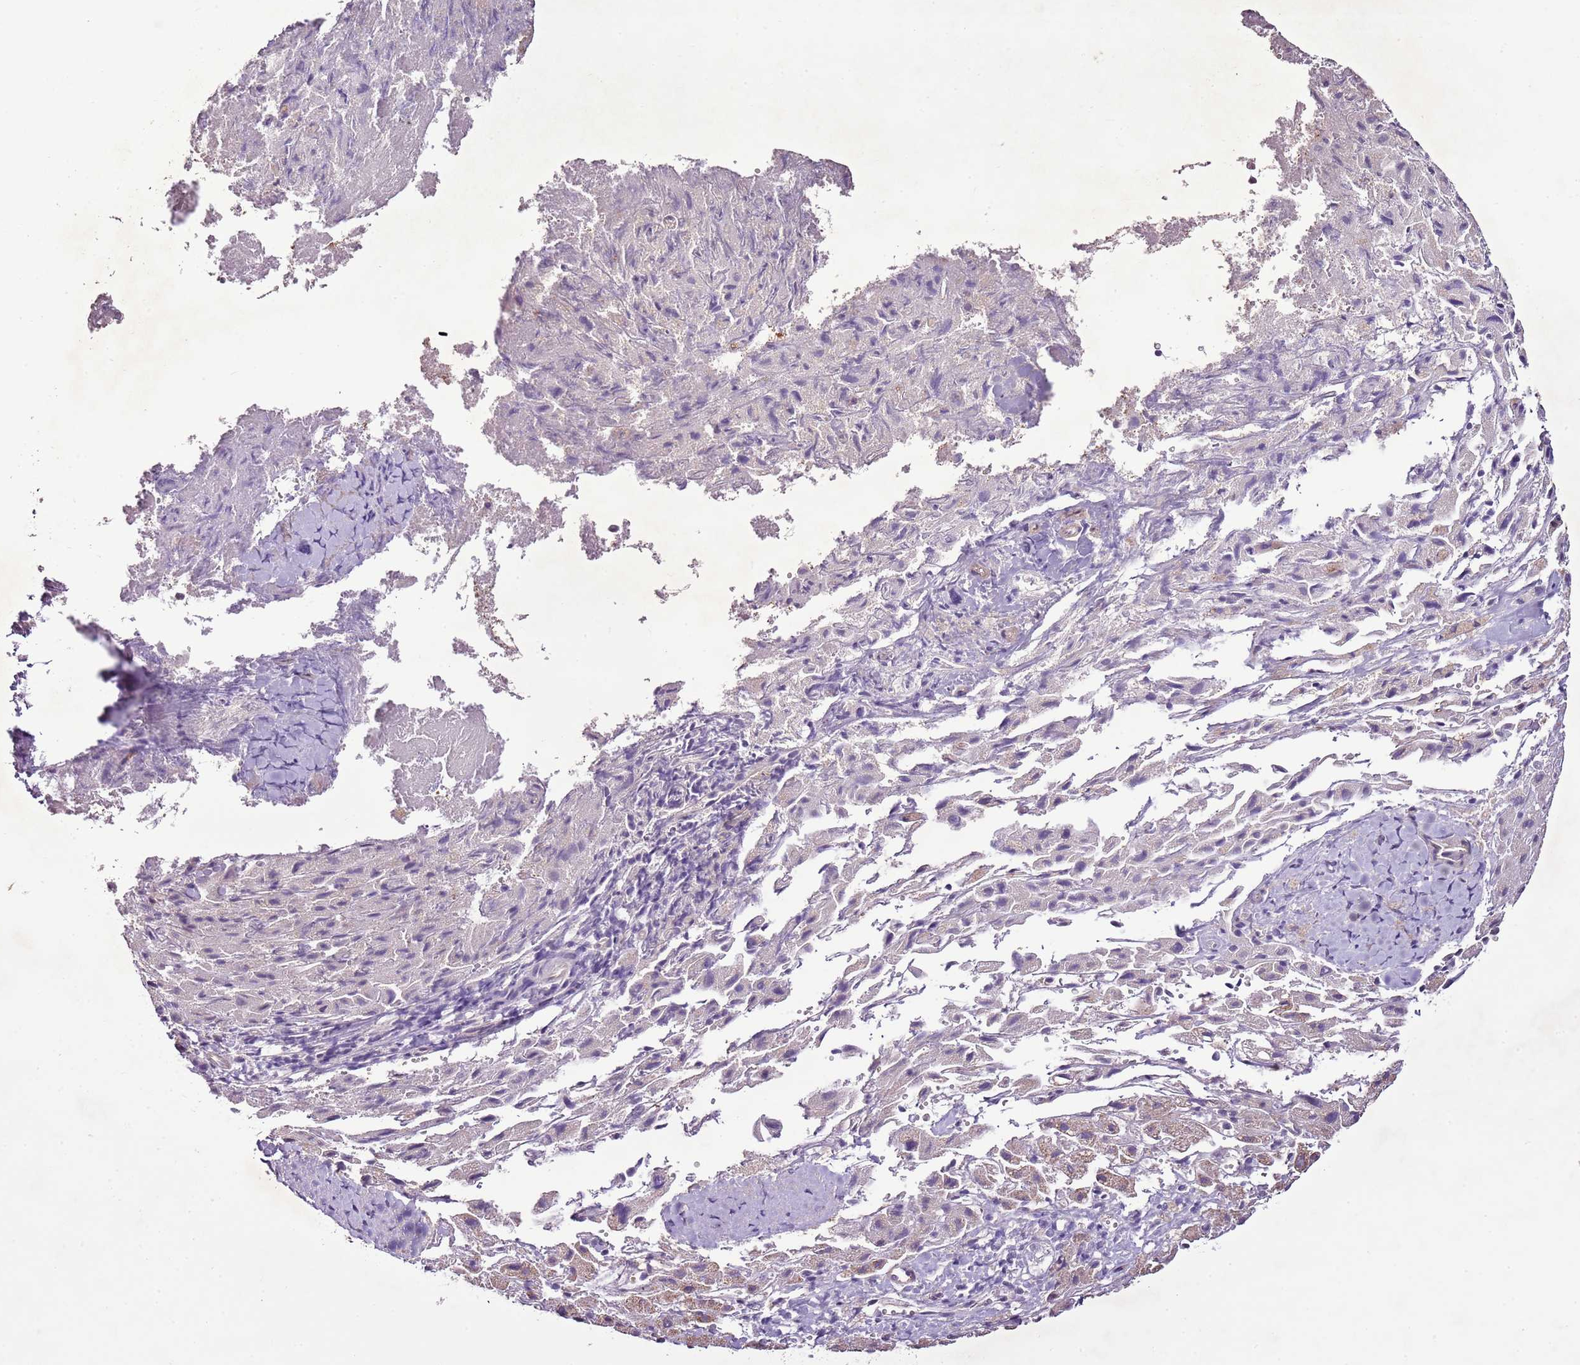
{"staining": {"intensity": "negative", "quantity": "none", "location": "none"}, "tissue": "liver cancer", "cell_type": "Tumor cells", "image_type": "cancer", "snomed": [{"axis": "morphology", "description": "Carcinoma, Hepatocellular, NOS"}, {"axis": "topography", "description": "Liver"}], "caption": "Immunohistochemistry photomicrograph of neoplastic tissue: liver cancer (hepatocellular carcinoma) stained with DAB (3,3'-diaminobenzidine) shows no significant protein expression in tumor cells.", "gene": "CMKLR1", "patient": {"sex": "female", "age": 58}}